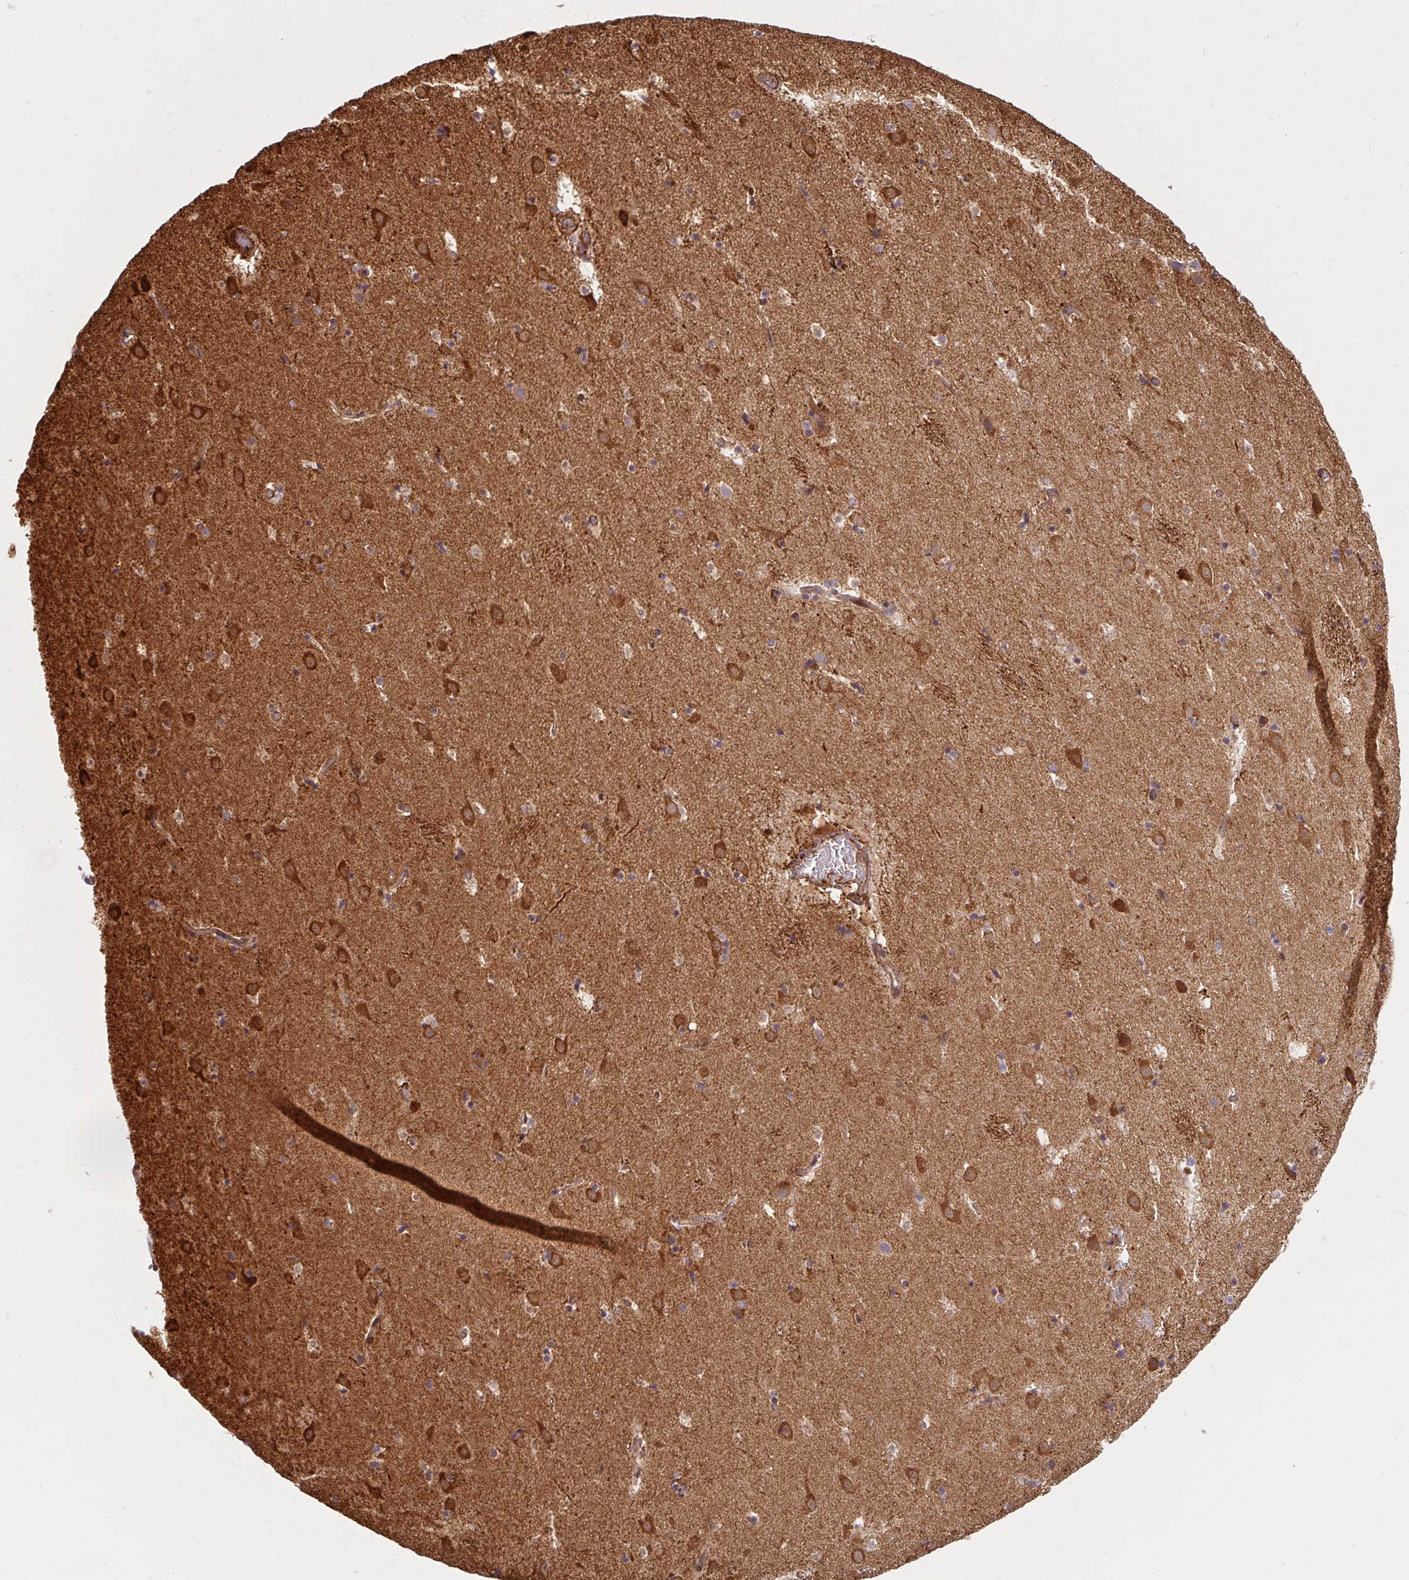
{"staining": {"intensity": "weak", "quantity": "25%-75%", "location": "cytoplasmic/membranous"}, "tissue": "caudate", "cell_type": "Glial cells", "image_type": "normal", "snomed": [{"axis": "morphology", "description": "Normal tissue, NOS"}, {"axis": "topography", "description": "Lateral ventricle wall"}], "caption": "IHC histopathology image of unremarkable caudate: human caudate stained using immunohistochemistry (IHC) reveals low levels of weak protein expression localized specifically in the cytoplasmic/membranous of glial cells, appearing as a cytoplasmic/membranous brown color.", "gene": "BTF3", "patient": {"sex": "male", "age": 37}}